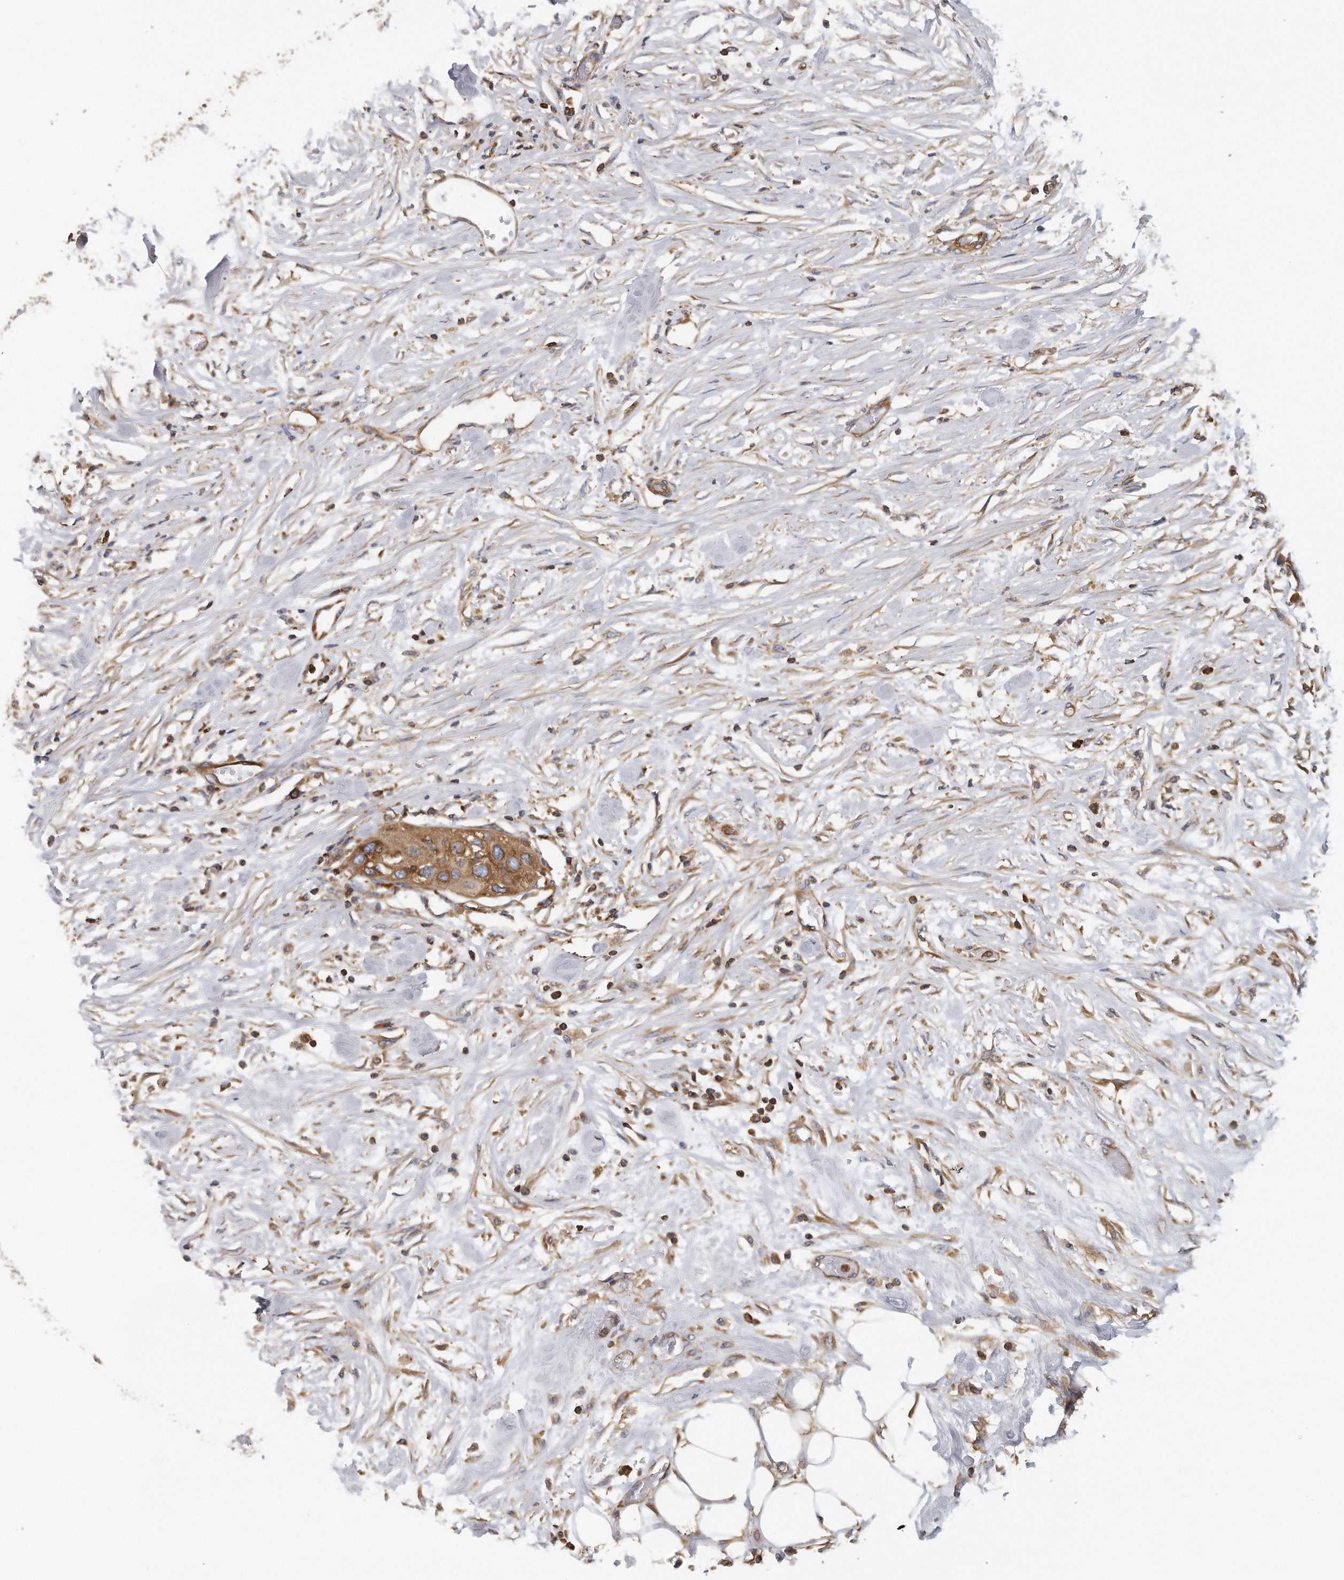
{"staining": {"intensity": "moderate", "quantity": ">75%", "location": "cytoplasmic/membranous"}, "tissue": "urothelial cancer", "cell_type": "Tumor cells", "image_type": "cancer", "snomed": [{"axis": "morphology", "description": "Urothelial carcinoma, High grade"}, {"axis": "topography", "description": "Urinary bladder"}], "caption": "A medium amount of moderate cytoplasmic/membranous positivity is appreciated in about >75% of tumor cells in urothelial cancer tissue. (DAB (3,3'-diaminobenzidine) = brown stain, brightfield microscopy at high magnification).", "gene": "EIF3I", "patient": {"sex": "male", "age": 64}}